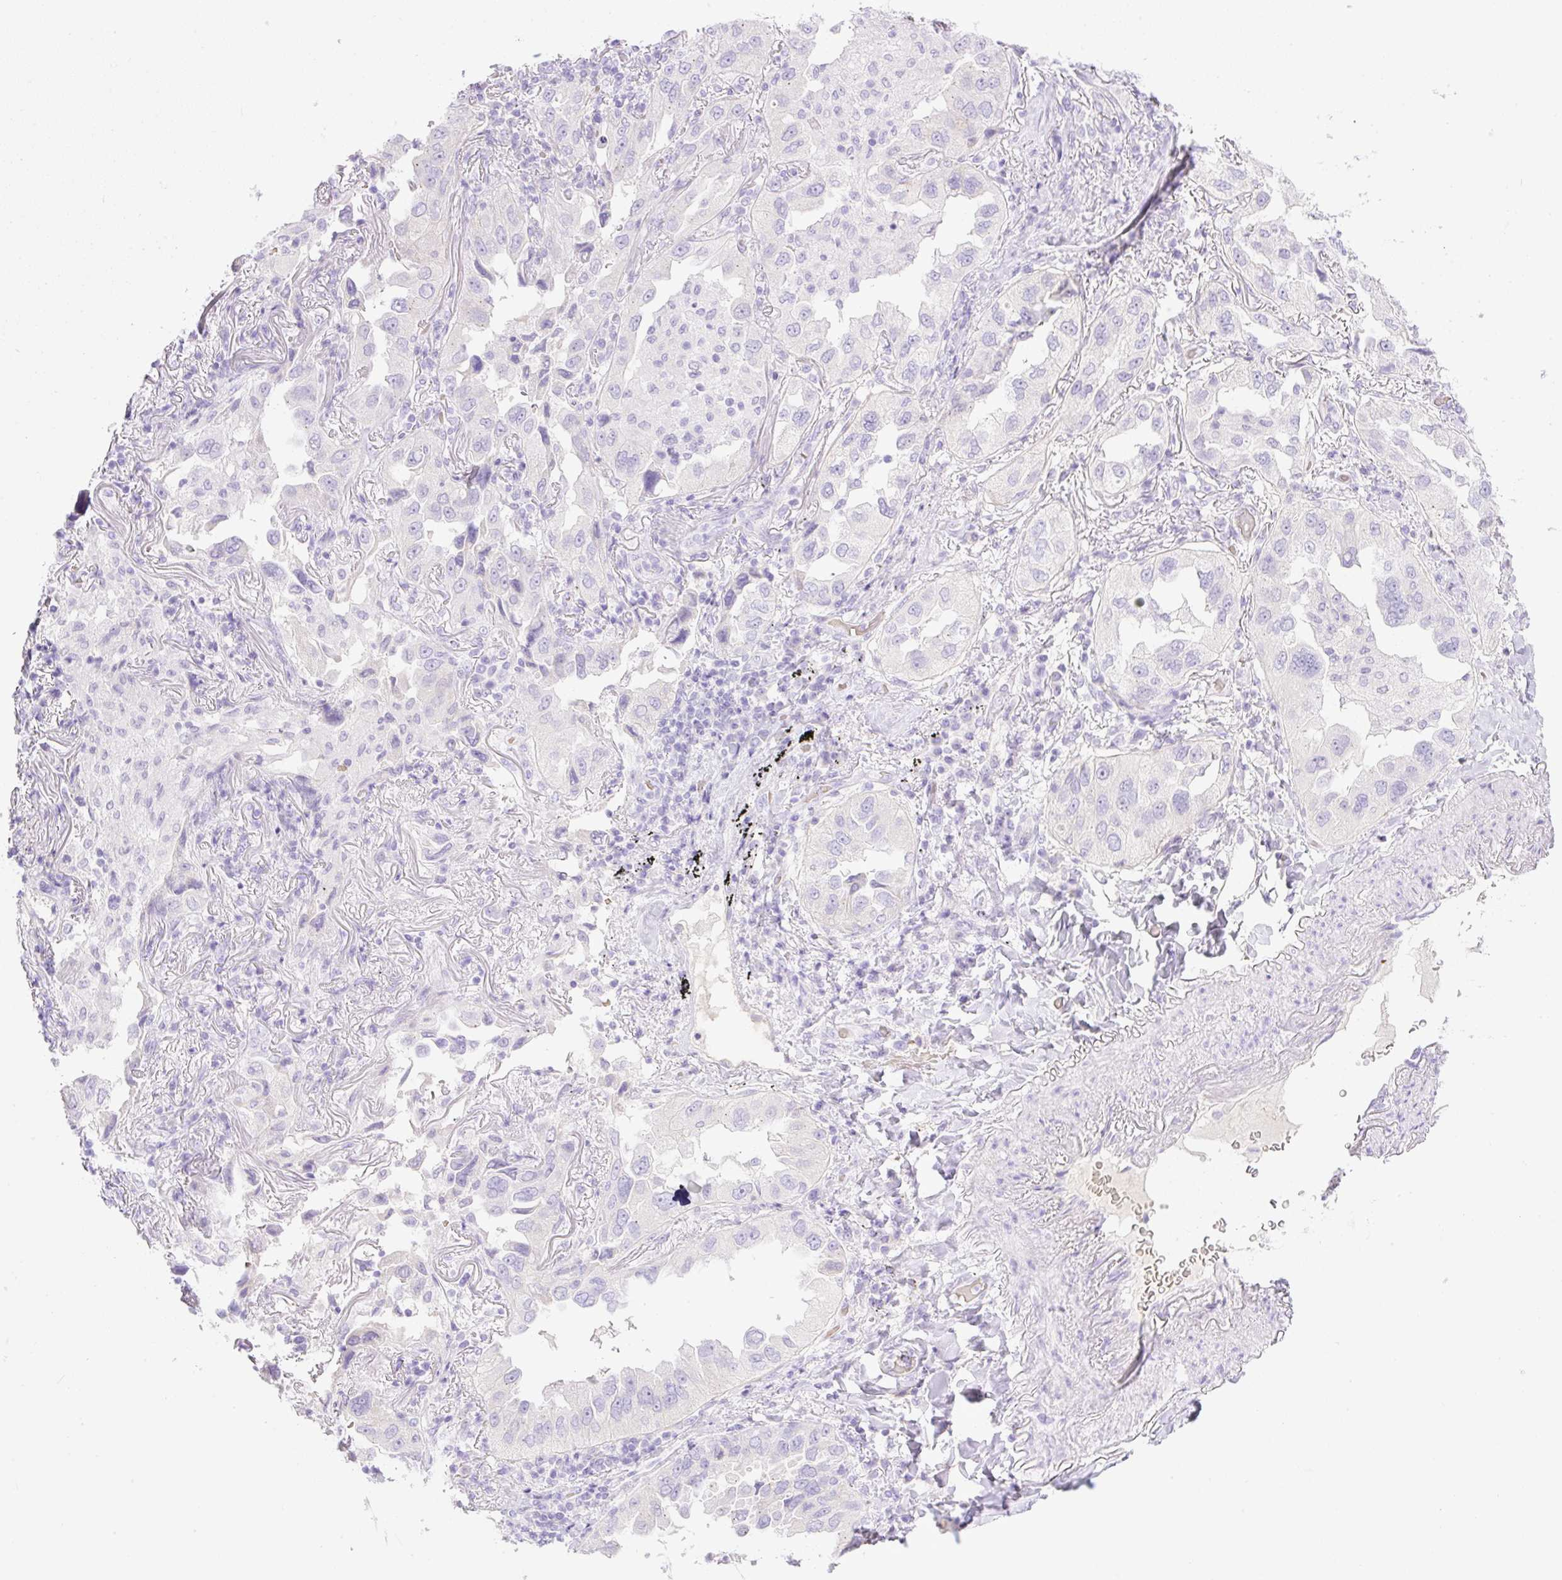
{"staining": {"intensity": "negative", "quantity": "none", "location": "none"}, "tissue": "lung cancer", "cell_type": "Tumor cells", "image_type": "cancer", "snomed": [{"axis": "morphology", "description": "Adenocarcinoma, NOS"}, {"axis": "topography", "description": "Lung"}], "caption": "High magnification brightfield microscopy of lung cancer (adenocarcinoma) stained with DAB (3,3'-diaminobenzidine) (brown) and counterstained with hematoxylin (blue): tumor cells show no significant staining.", "gene": "CDX1", "patient": {"sex": "female", "age": 69}}